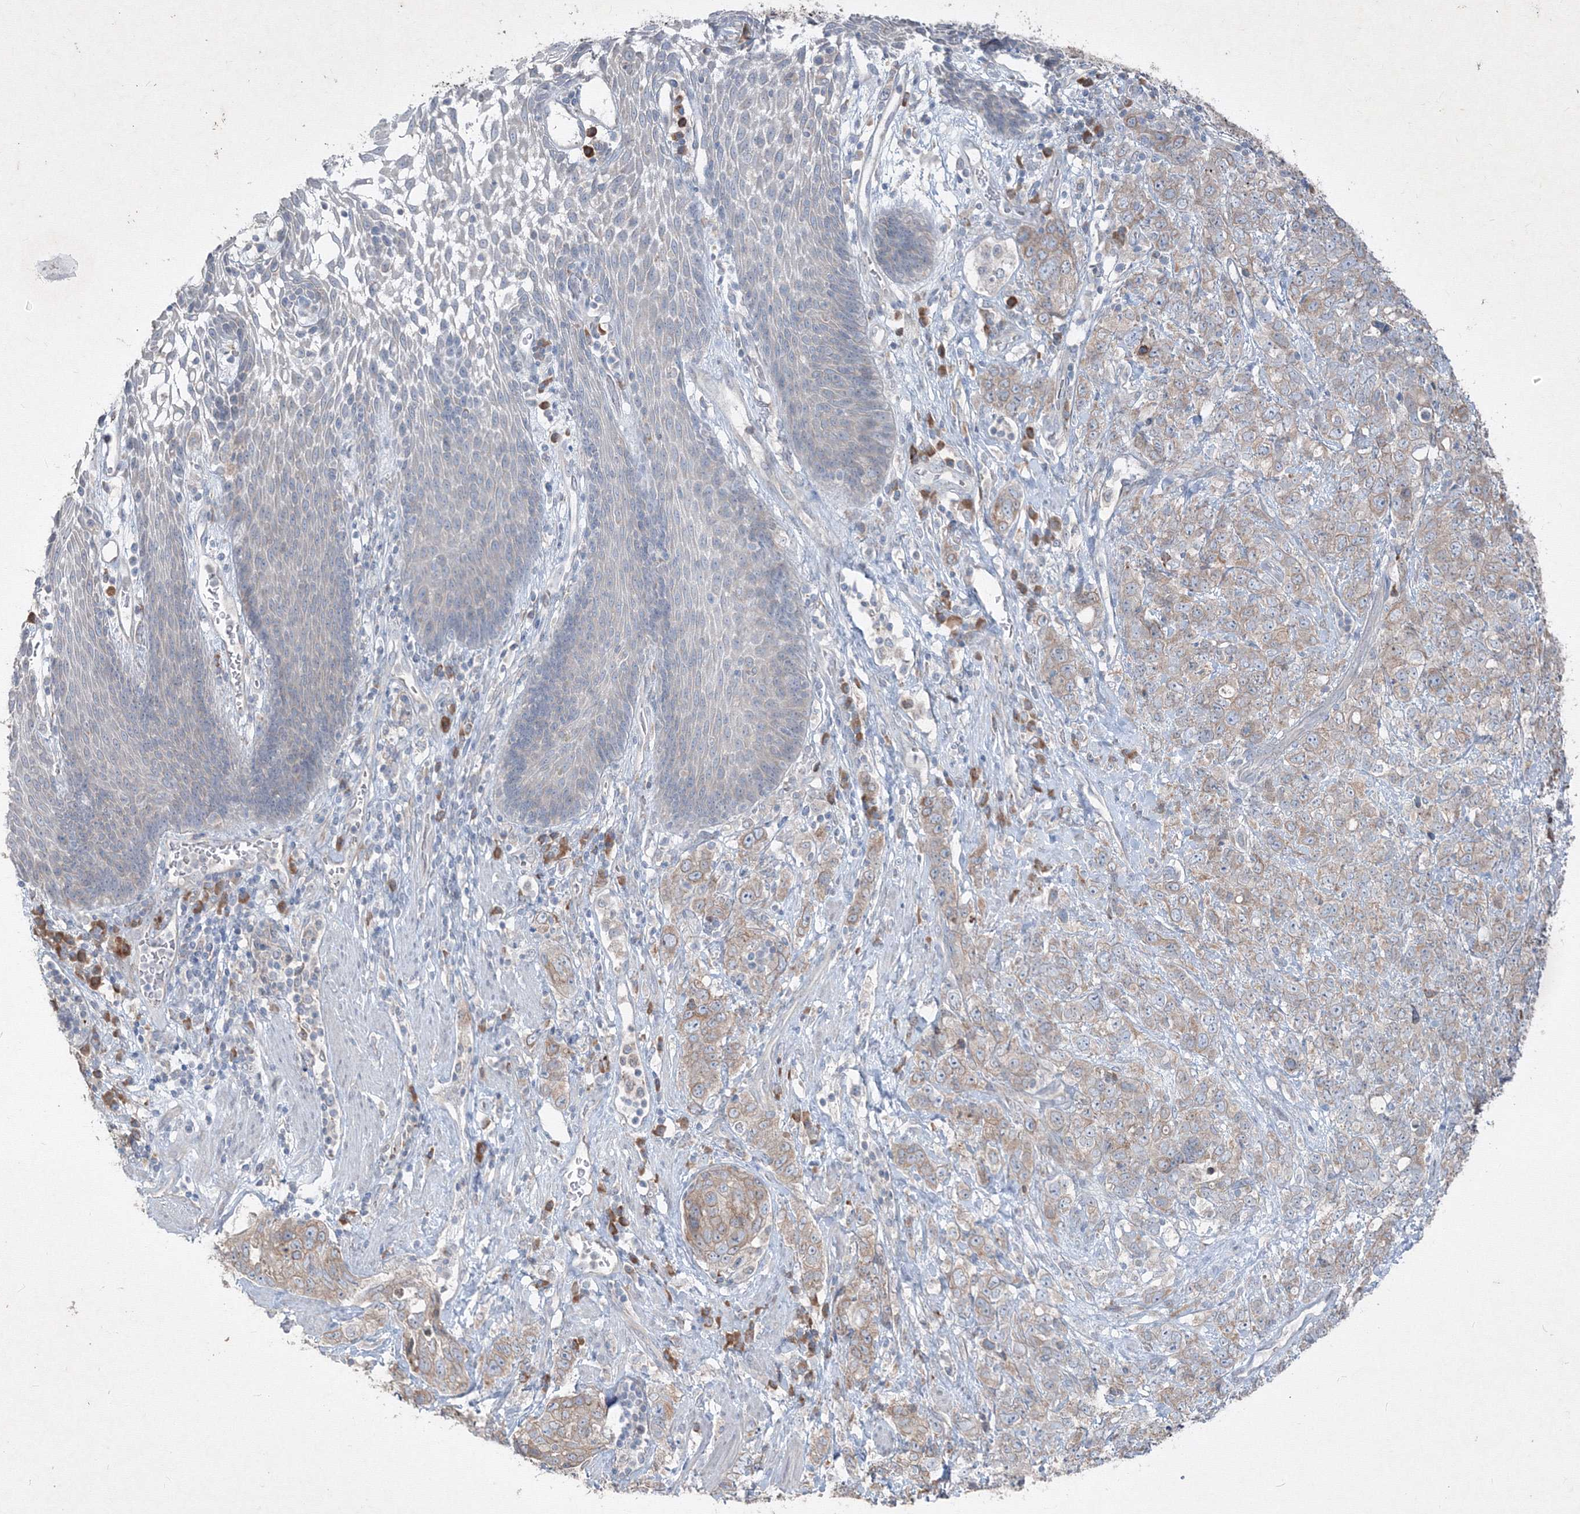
{"staining": {"intensity": "weak", "quantity": ">75%", "location": "cytoplasmic/membranous"}, "tissue": "stomach cancer", "cell_type": "Tumor cells", "image_type": "cancer", "snomed": [{"axis": "morphology", "description": "Adenocarcinoma, NOS"}, {"axis": "topography", "description": "Stomach"}], "caption": "Immunohistochemistry (DAB) staining of adenocarcinoma (stomach) demonstrates weak cytoplasmic/membranous protein expression in approximately >75% of tumor cells. (Stains: DAB (3,3'-diaminobenzidine) in brown, nuclei in blue, Microscopy: brightfield microscopy at high magnification).", "gene": "IFNAR1", "patient": {"sex": "male", "age": 48}}